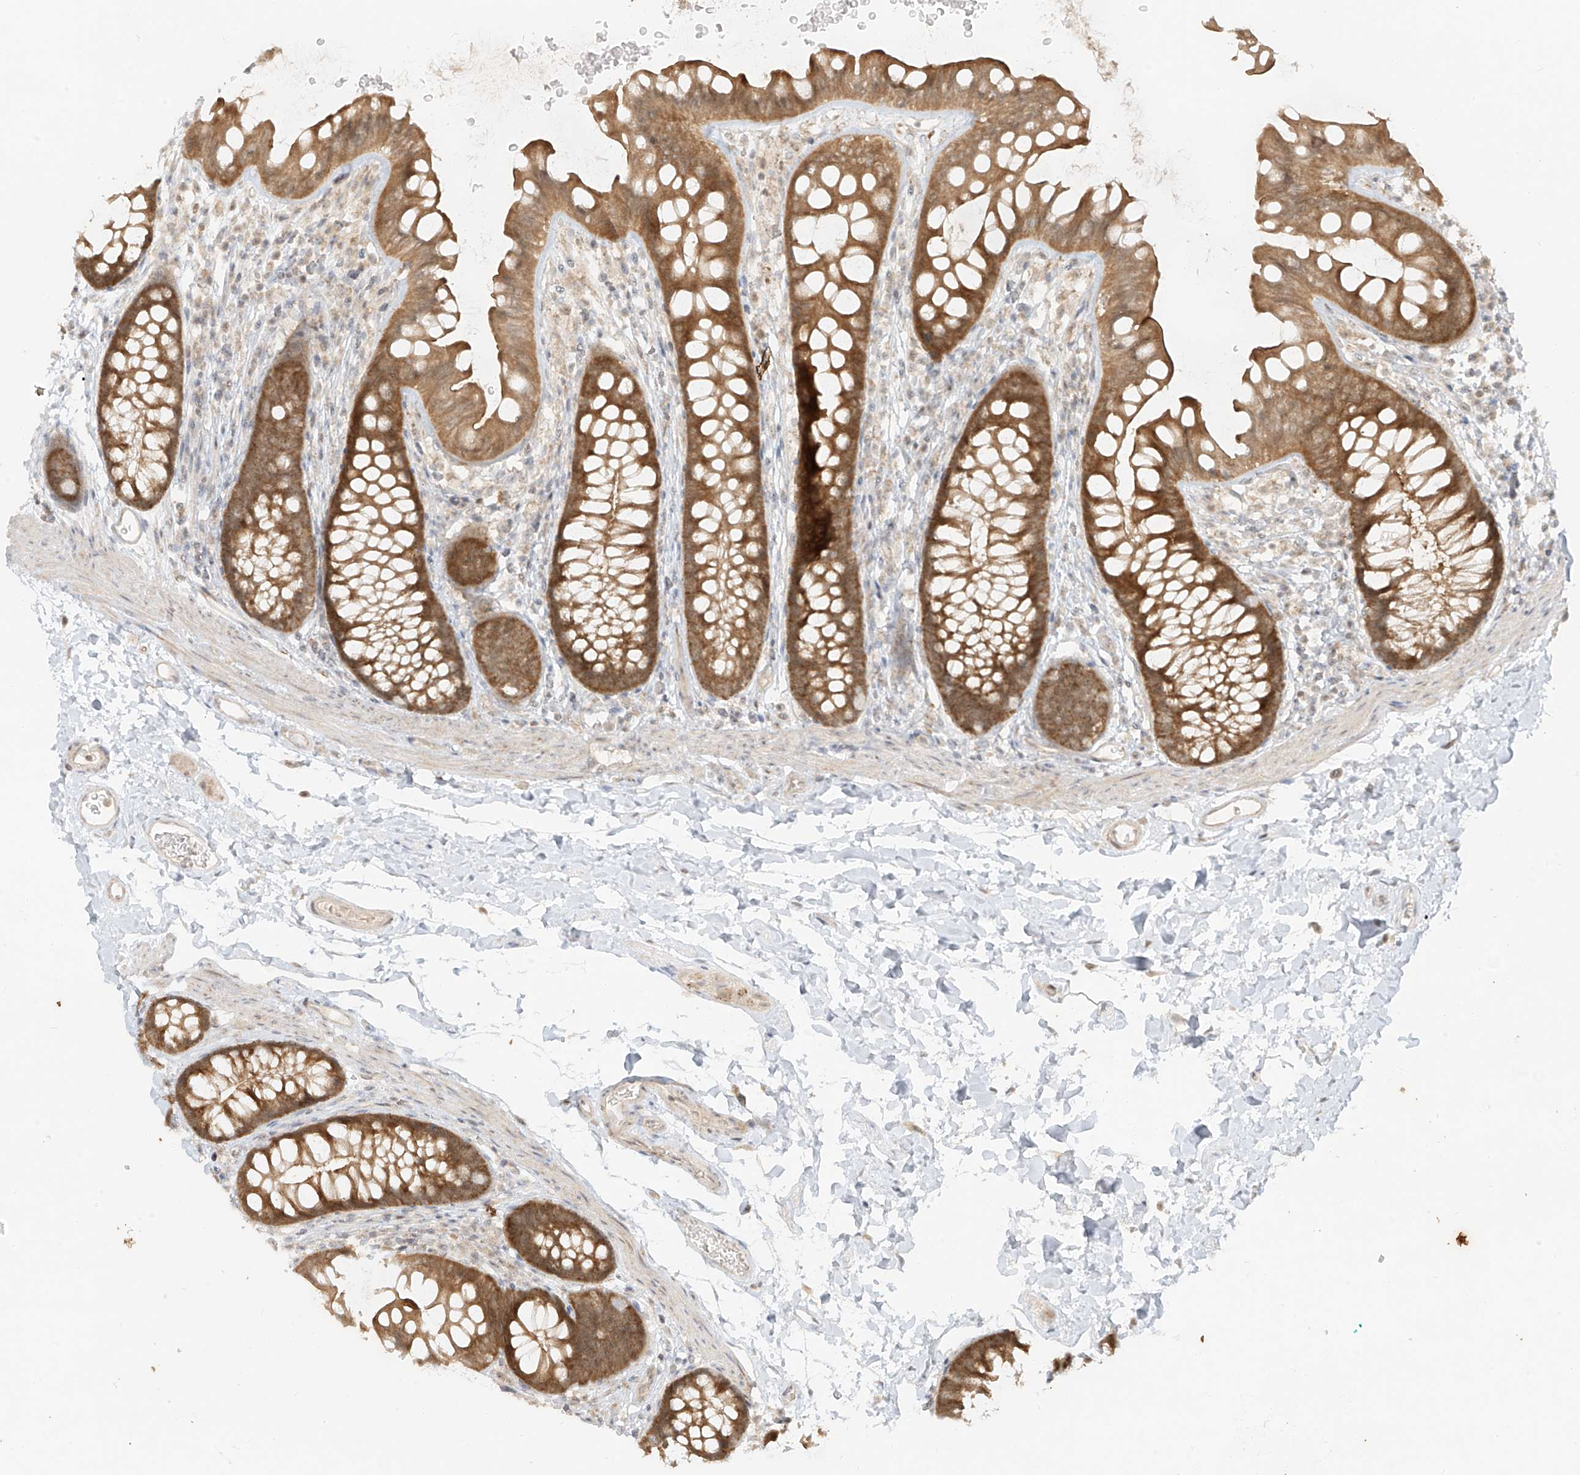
{"staining": {"intensity": "negative", "quantity": "none", "location": "none"}, "tissue": "colon", "cell_type": "Endothelial cells", "image_type": "normal", "snomed": [{"axis": "morphology", "description": "Normal tissue, NOS"}, {"axis": "topography", "description": "Colon"}], "caption": "The immunohistochemistry (IHC) photomicrograph has no significant expression in endothelial cells of colon.", "gene": "MIPEP", "patient": {"sex": "female", "age": 62}}